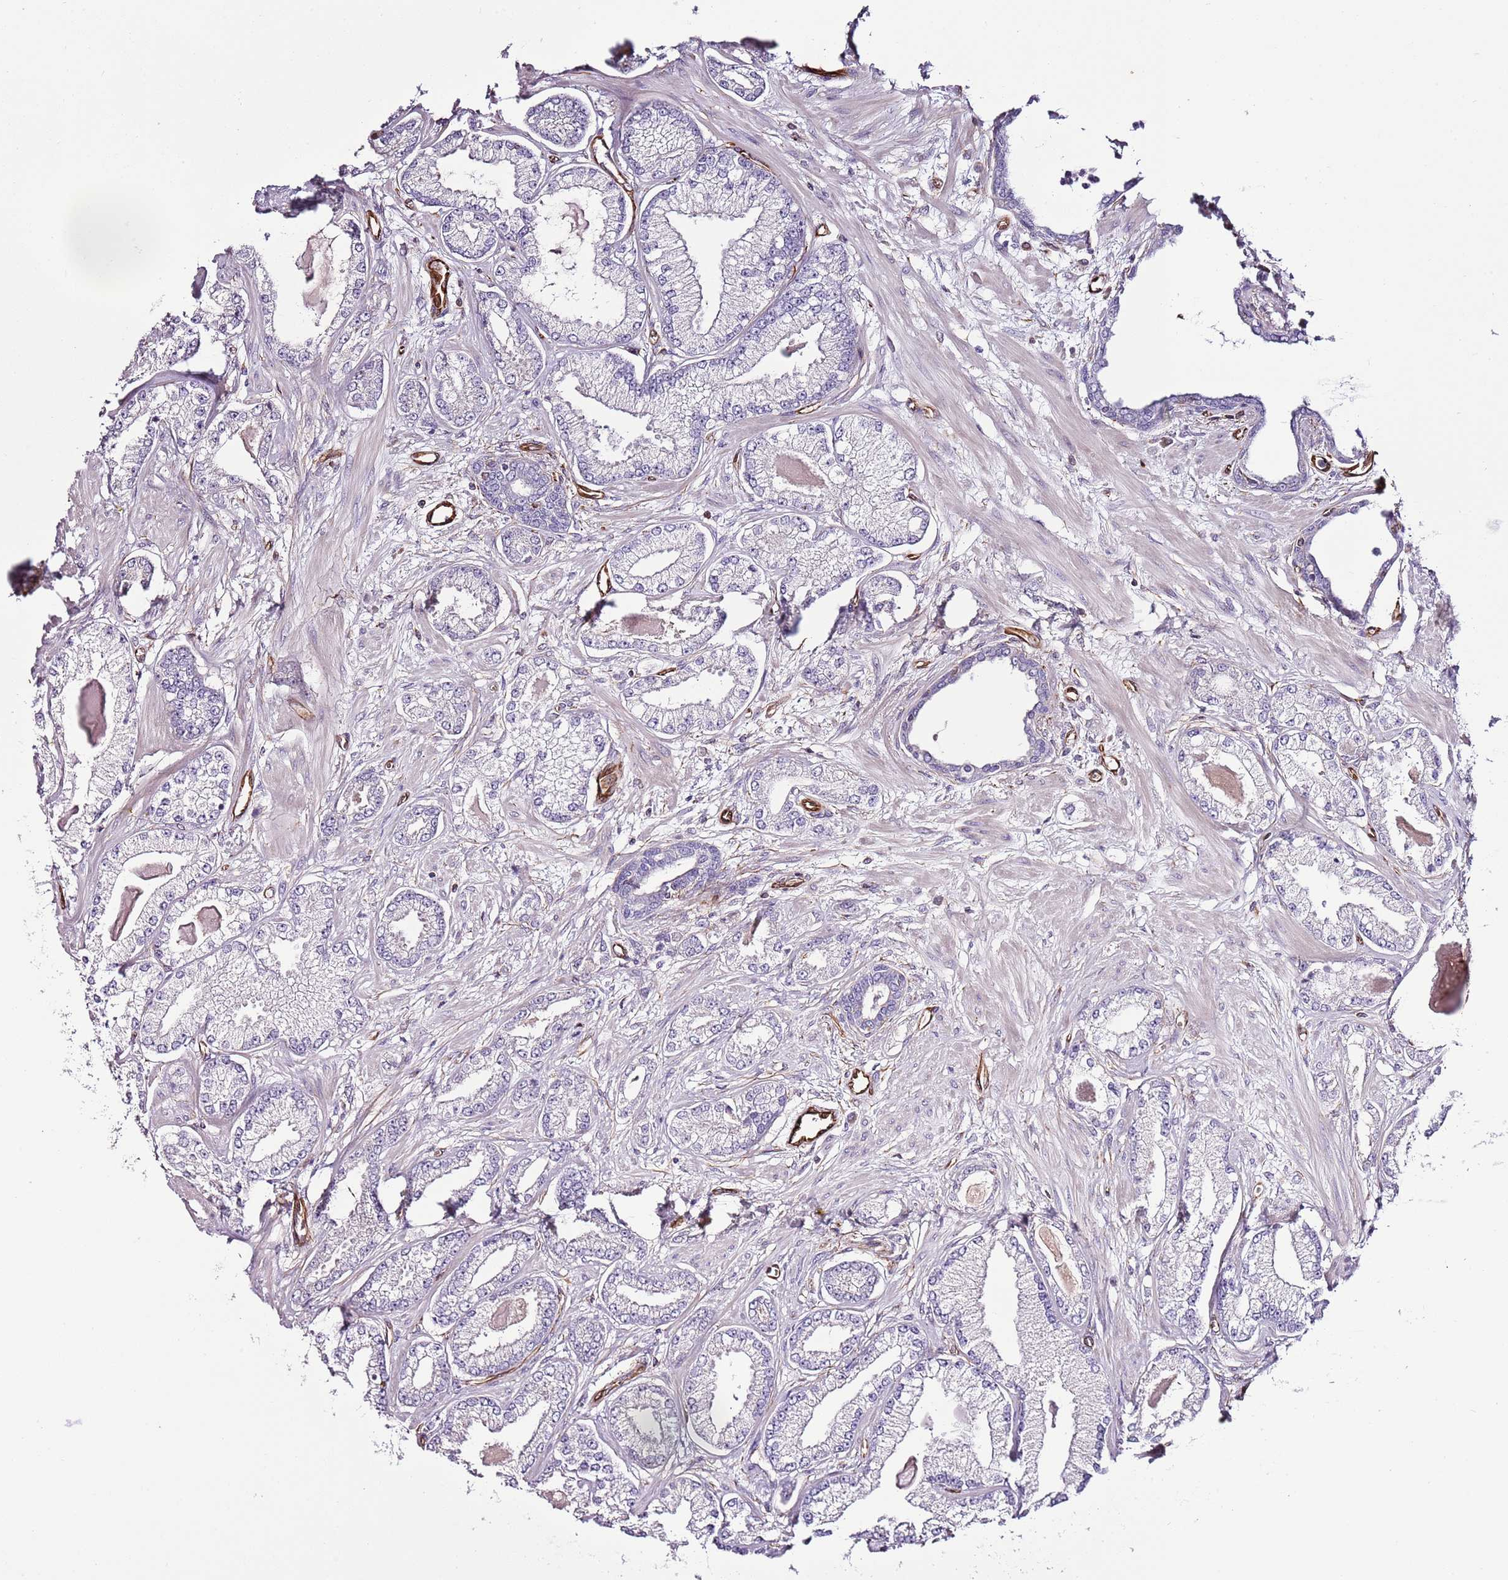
{"staining": {"intensity": "negative", "quantity": "none", "location": "none"}, "tissue": "prostate cancer", "cell_type": "Tumor cells", "image_type": "cancer", "snomed": [{"axis": "morphology", "description": "Adenocarcinoma, Low grade"}, {"axis": "topography", "description": "Prostate"}], "caption": "DAB immunohistochemical staining of human prostate cancer (low-grade adenocarcinoma) displays no significant expression in tumor cells. The staining was performed using DAB to visualize the protein expression in brown, while the nuclei were stained in blue with hematoxylin (Magnification: 20x).", "gene": "ZNF786", "patient": {"sex": "male", "age": 64}}